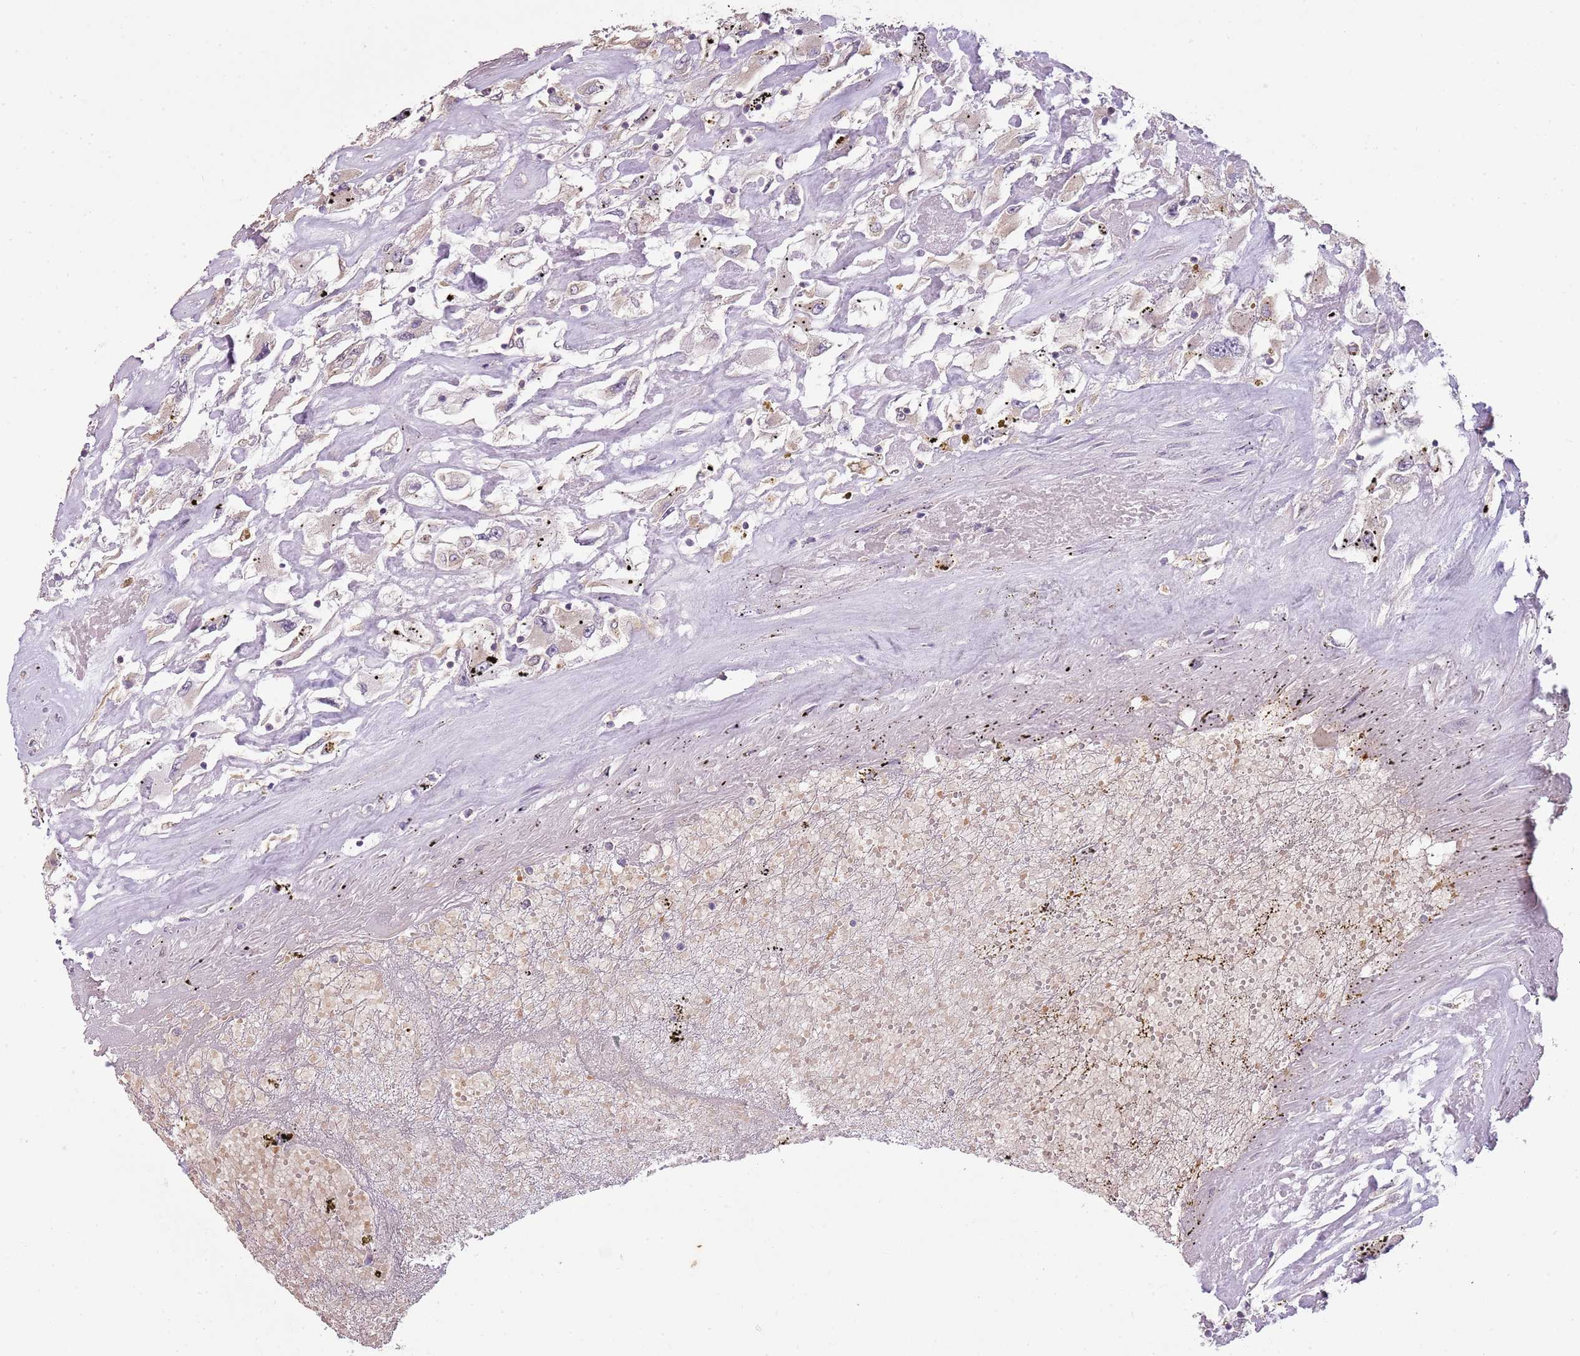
{"staining": {"intensity": "weak", "quantity": "<25%", "location": "cytoplasmic/membranous"}, "tissue": "renal cancer", "cell_type": "Tumor cells", "image_type": "cancer", "snomed": [{"axis": "morphology", "description": "Adenocarcinoma, NOS"}, {"axis": "topography", "description": "Kidney"}], "caption": "Renal cancer (adenocarcinoma) stained for a protein using immunohistochemistry demonstrates no expression tumor cells.", "gene": "TEKT4", "patient": {"sex": "female", "age": 52}}